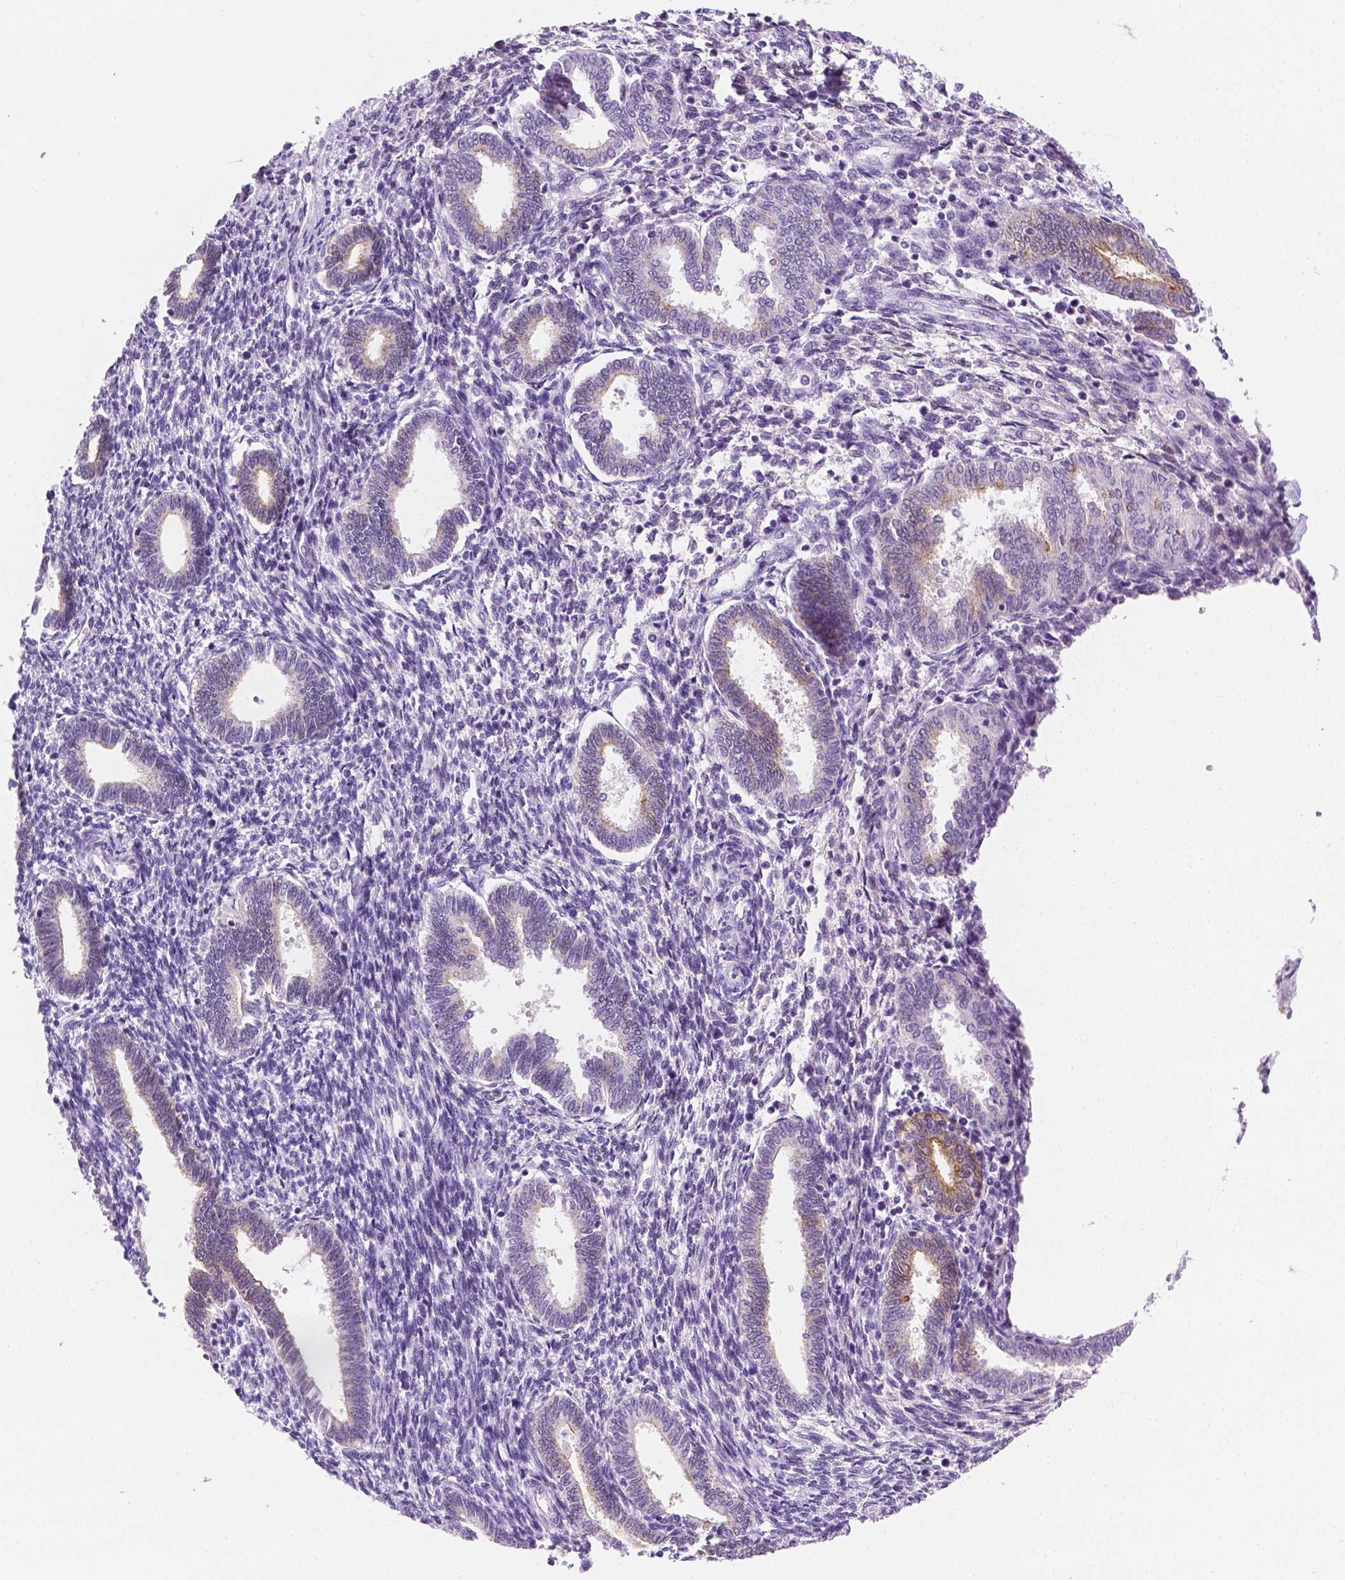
{"staining": {"intensity": "negative", "quantity": "none", "location": "none"}, "tissue": "endometrium", "cell_type": "Cells in endometrial stroma", "image_type": "normal", "snomed": [{"axis": "morphology", "description": "Normal tissue, NOS"}, {"axis": "topography", "description": "Endometrium"}], "caption": "Immunohistochemistry photomicrograph of benign human endometrium stained for a protein (brown), which reveals no expression in cells in endometrial stroma.", "gene": "PPL", "patient": {"sex": "female", "age": 42}}